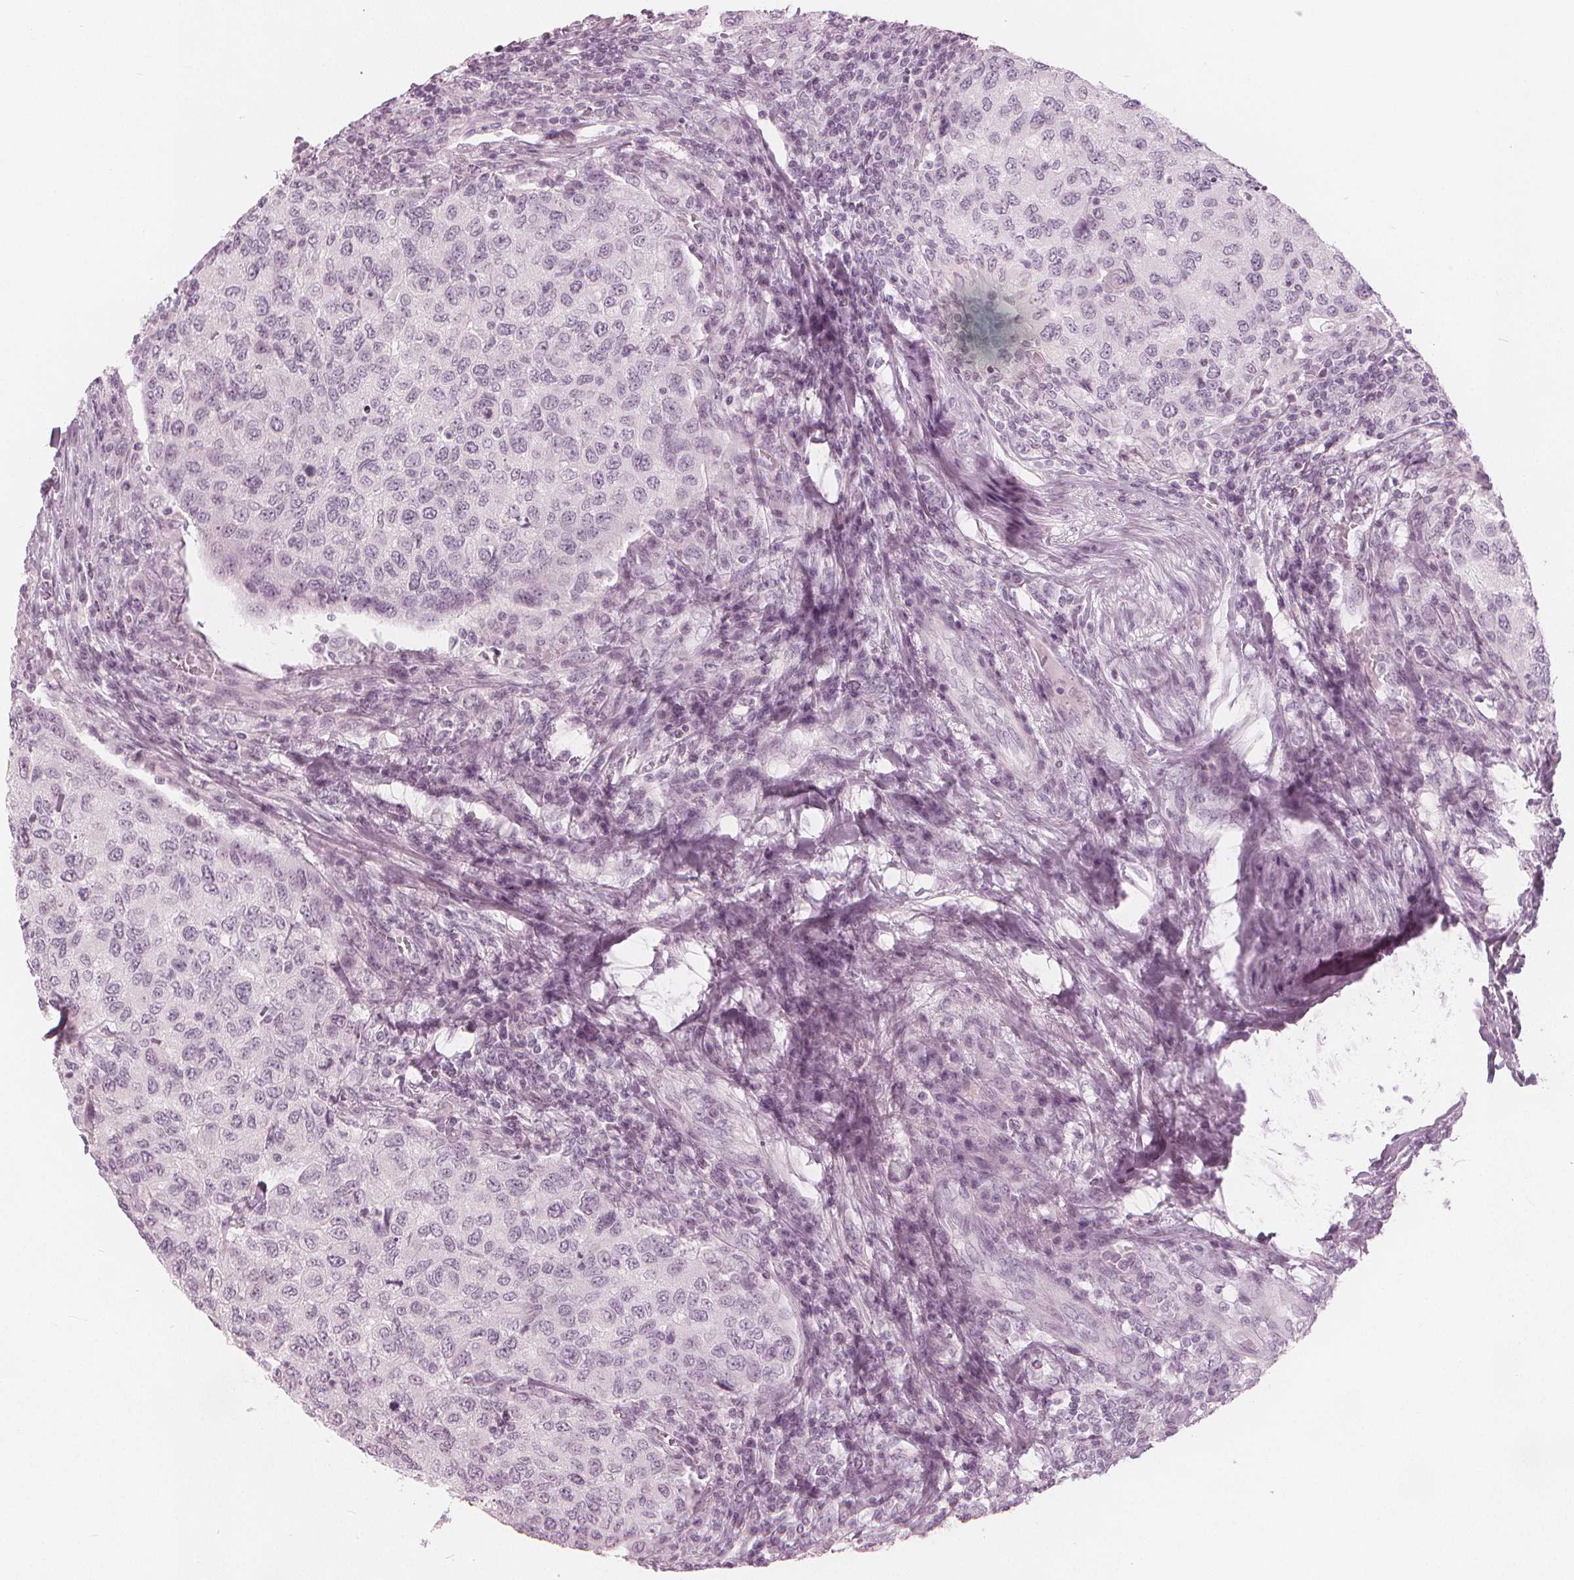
{"staining": {"intensity": "negative", "quantity": "none", "location": "none"}, "tissue": "urothelial cancer", "cell_type": "Tumor cells", "image_type": "cancer", "snomed": [{"axis": "morphology", "description": "Urothelial carcinoma, High grade"}, {"axis": "topography", "description": "Urinary bladder"}], "caption": "The image reveals no significant positivity in tumor cells of urothelial cancer.", "gene": "PAEP", "patient": {"sex": "female", "age": 78}}